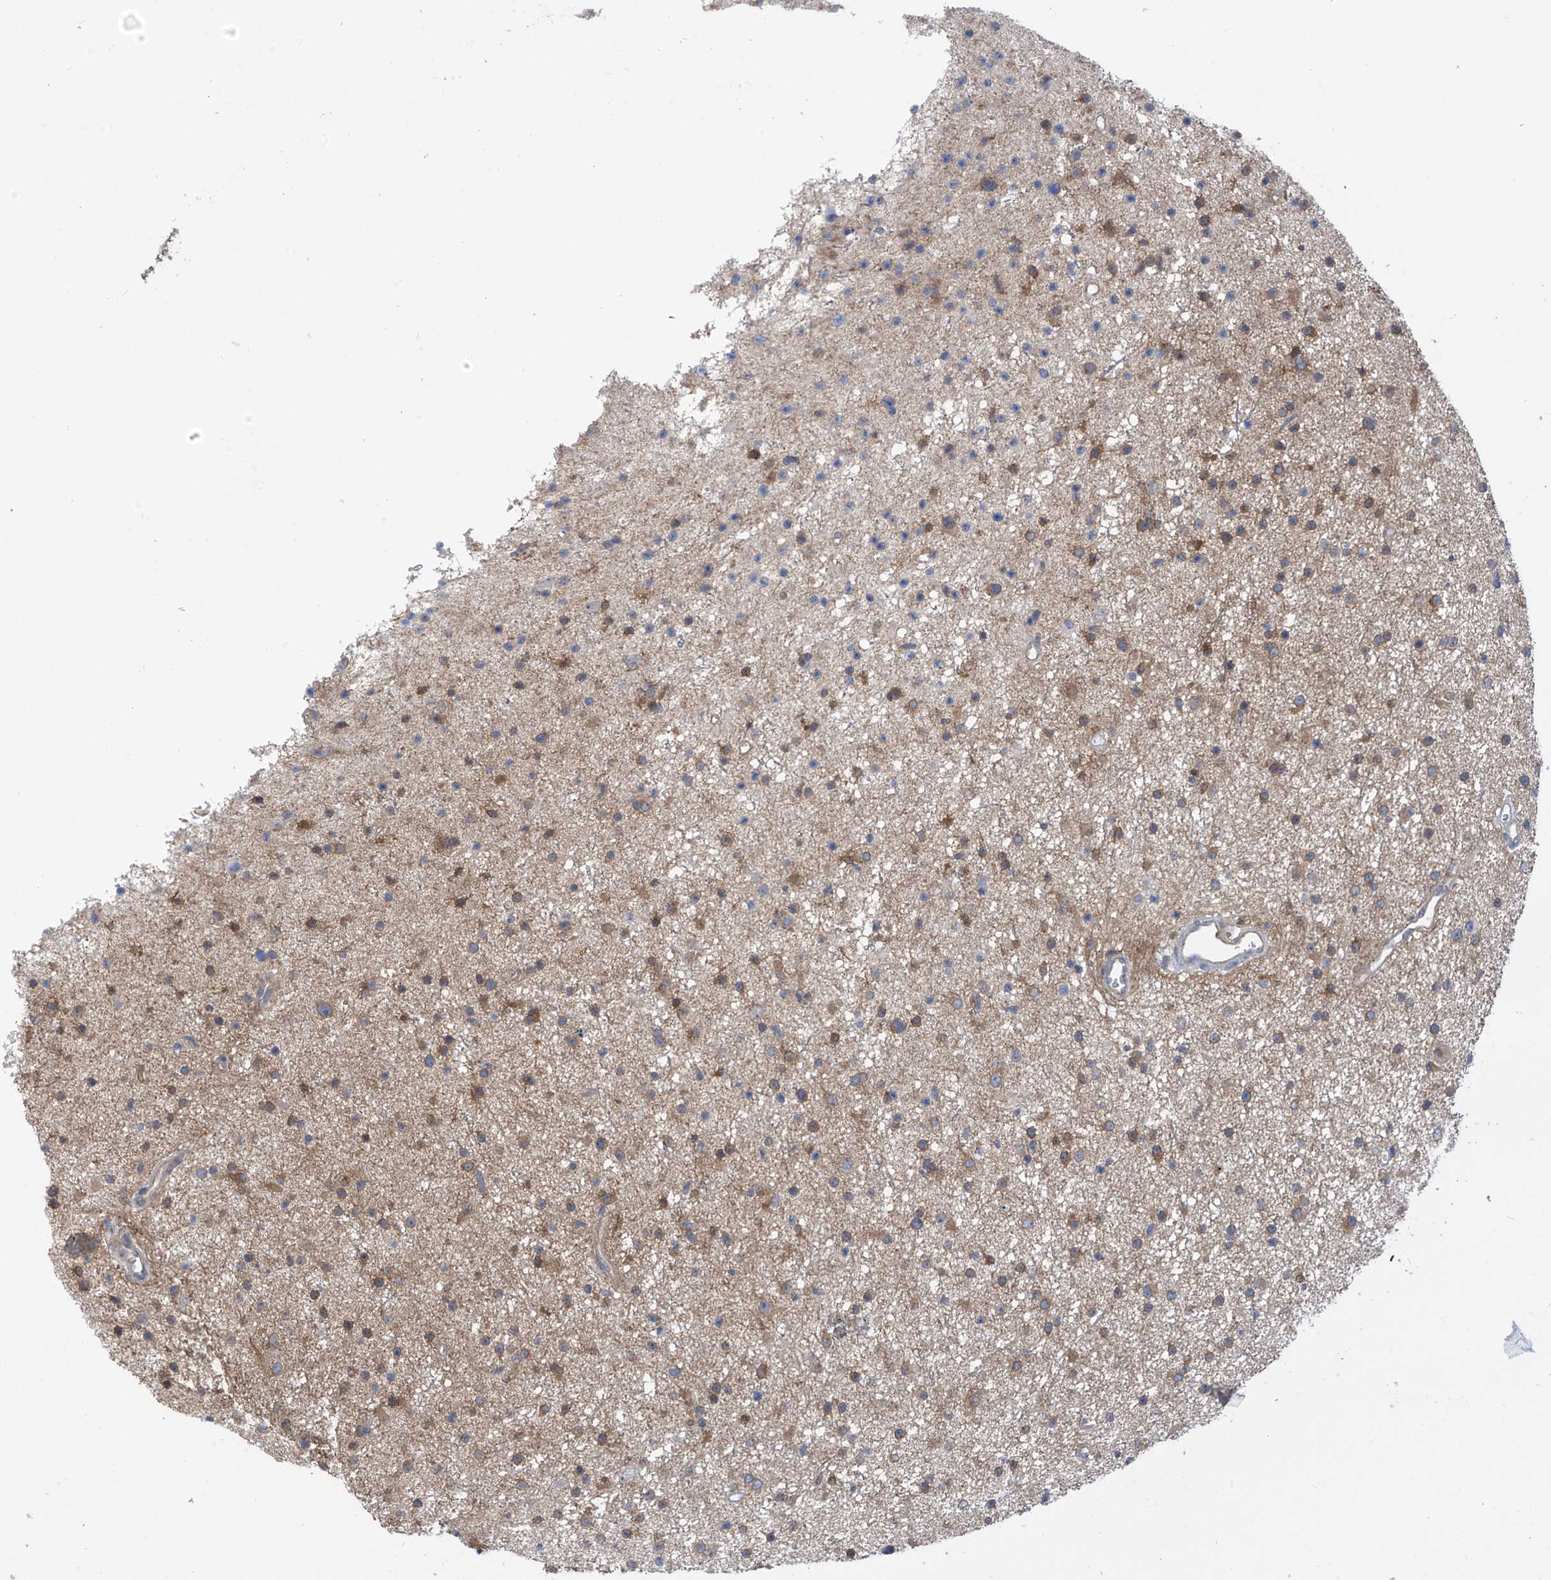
{"staining": {"intensity": "moderate", "quantity": "25%-75%", "location": "cytoplasmic/membranous"}, "tissue": "glioma", "cell_type": "Tumor cells", "image_type": "cancer", "snomed": [{"axis": "morphology", "description": "Glioma, malignant, Low grade"}, {"axis": "topography", "description": "Cerebral cortex"}], "caption": "High-power microscopy captured an immunohistochemistry image of low-grade glioma (malignant), revealing moderate cytoplasmic/membranous expression in about 25%-75% of tumor cells. Immunohistochemistry (ihc) stains the protein of interest in brown and the nuclei are stained blue.", "gene": "REPS1", "patient": {"sex": "female", "age": 39}}